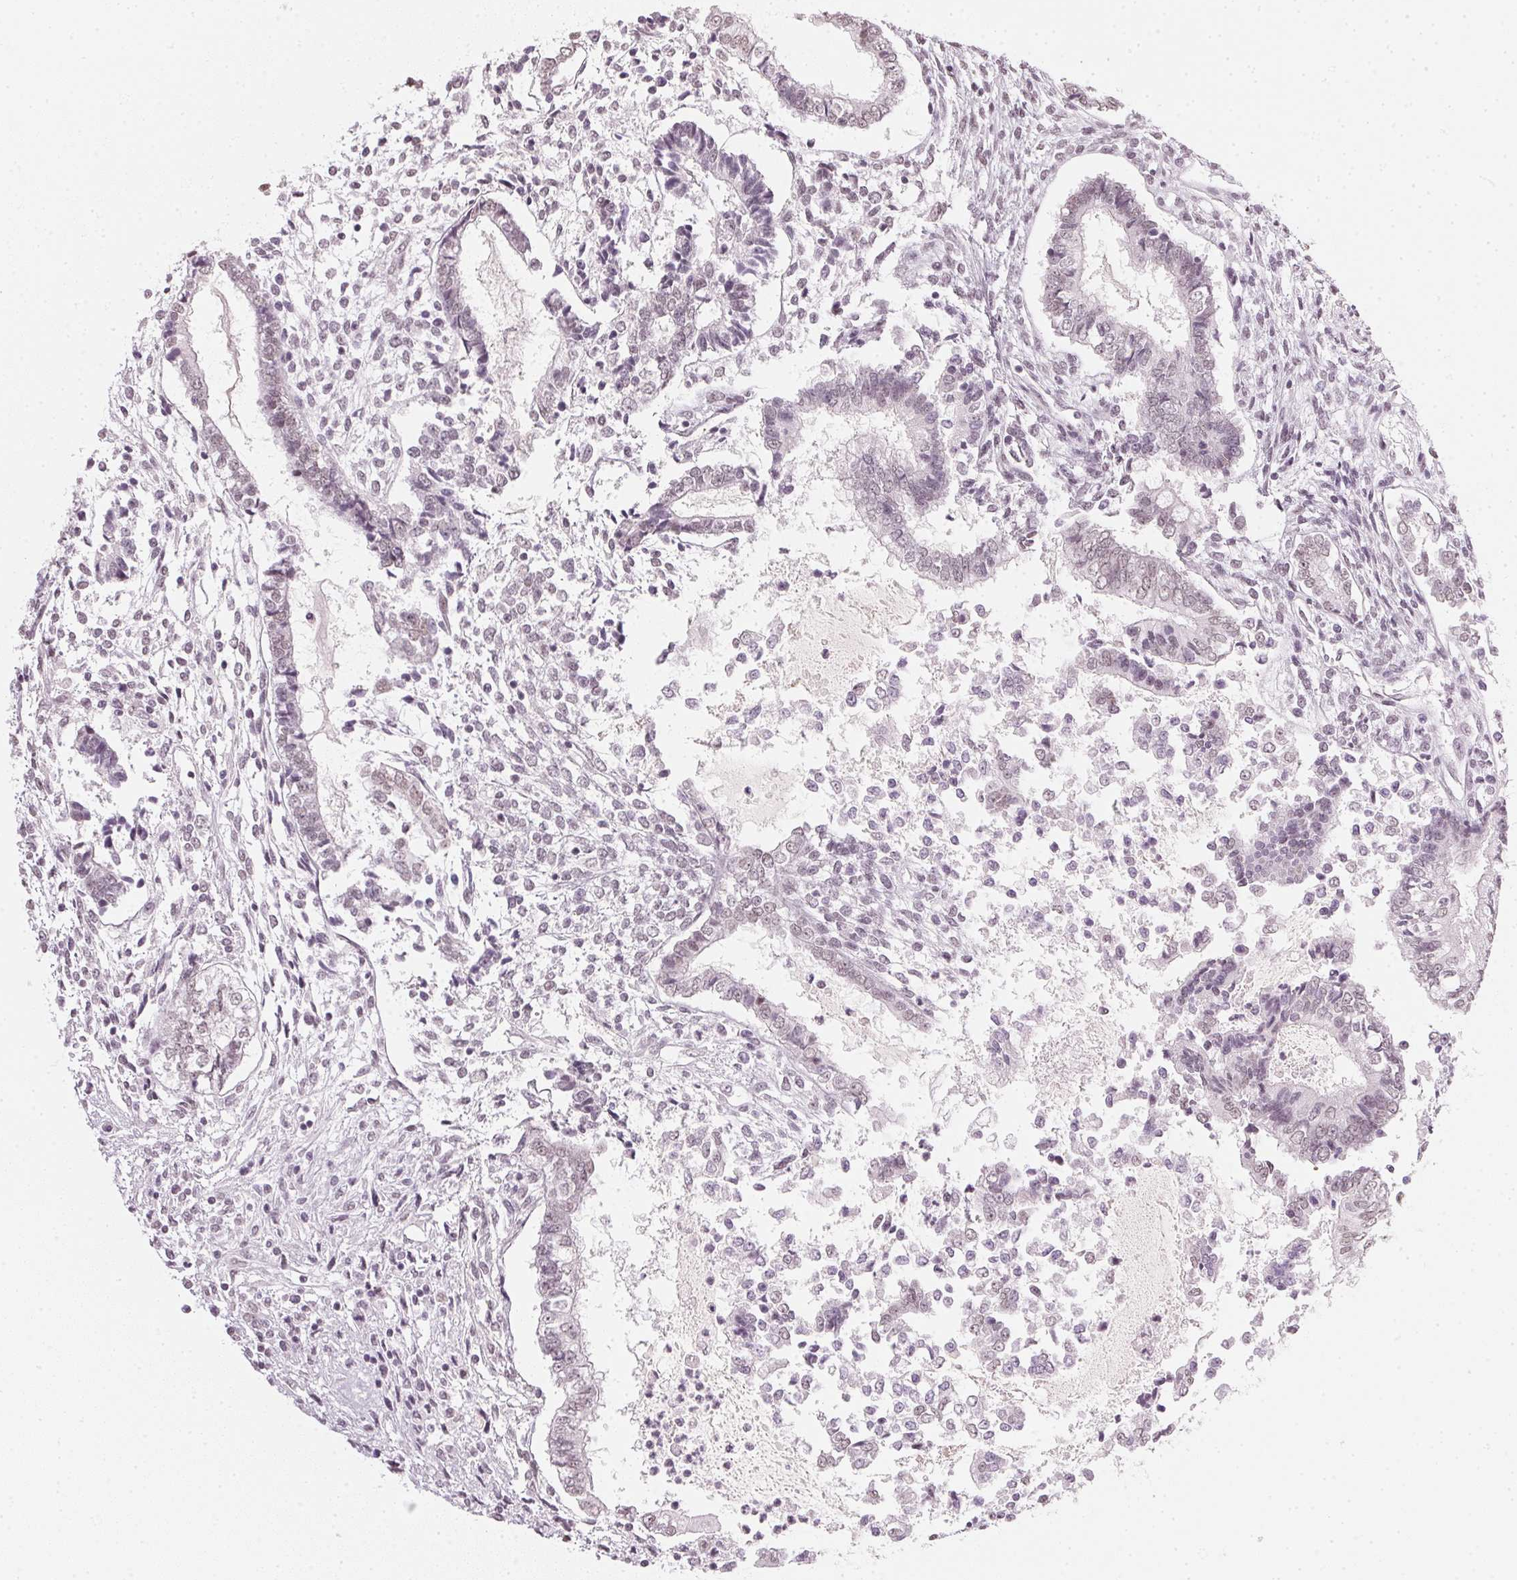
{"staining": {"intensity": "negative", "quantity": "none", "location": "none"}, "tissue": "testis cancer", "cell_type": "Tumor cells", "image_type": "cancer", "snomed": [{"axis": "morphology", "description": "Carcinoma, Embryonal, NOS"}, {"axis": "topography", "description": "Testis"}], "caption": "The IHC micrograph has no significant staining in tumor cells of testis cancer tissue. (DAB immunohistochemistry (IHC), high magnification).", "gene": "DNAJC6", "patient": {"sex": "male", "age": 37}}